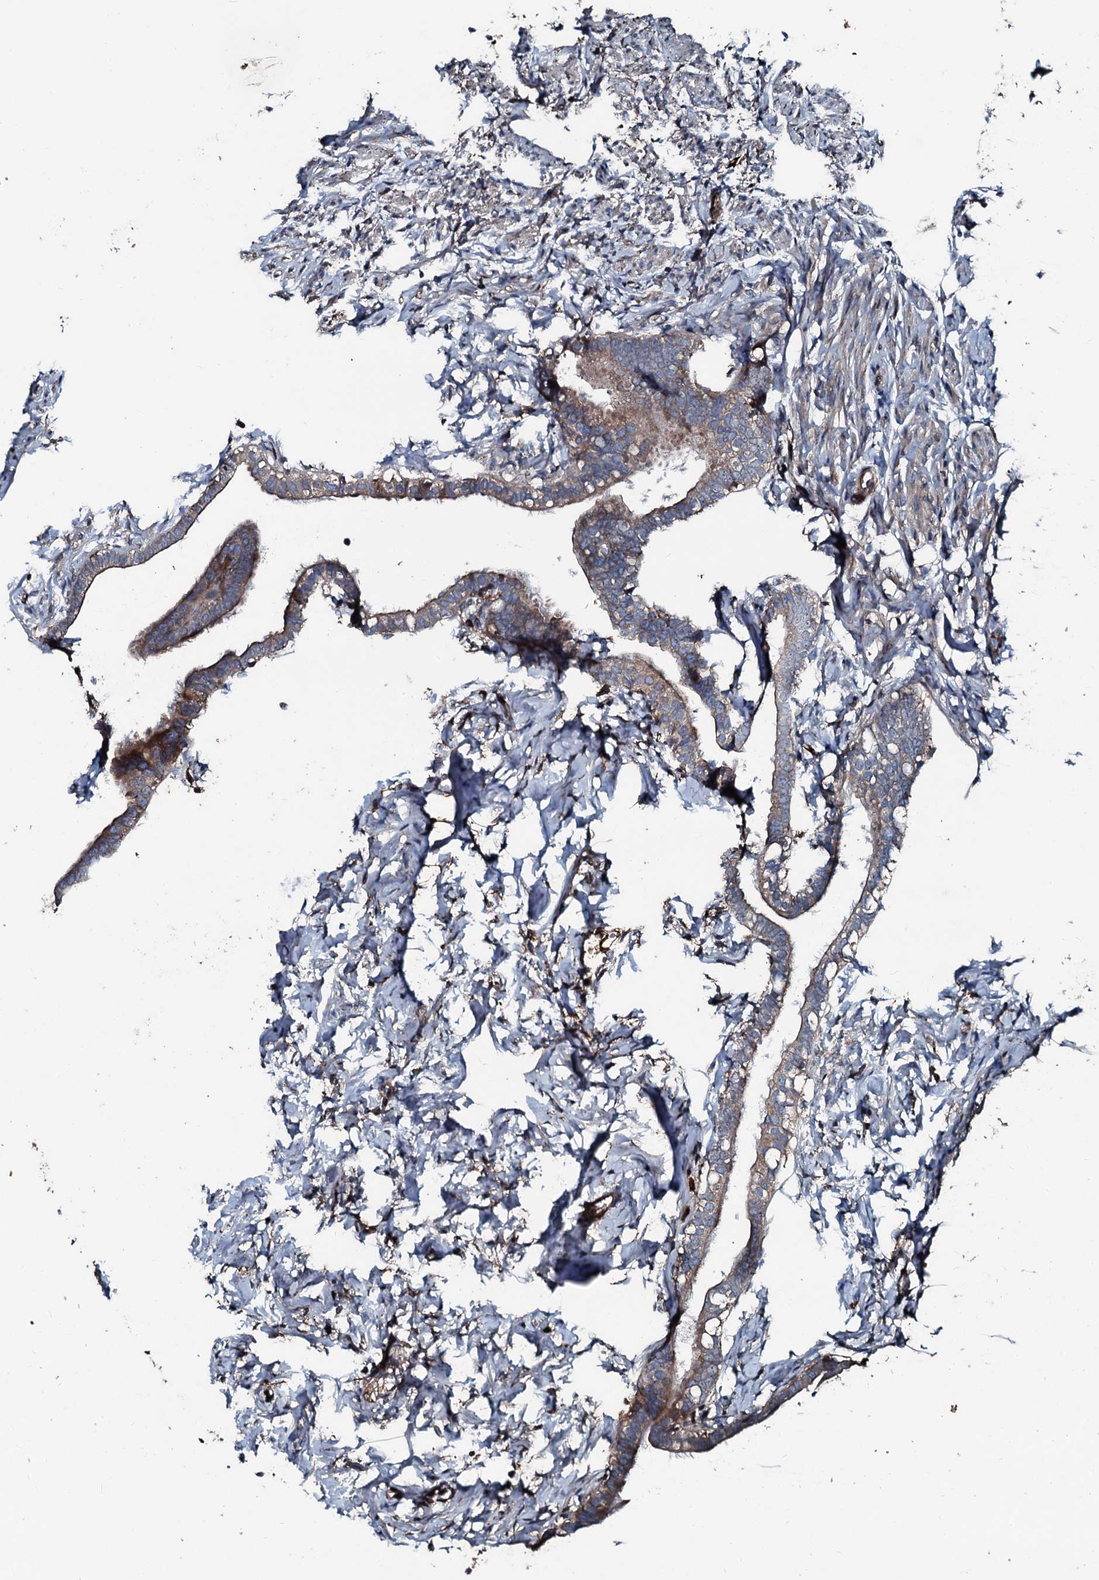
{"staining": {"intensity": "moderate", "quantity": ">75%", "location": "cytoplasmic/membranous"}, "tissue": "fallopian tube", "cell_type": "Glandular cells", "image_type": "normal", "snomed": [{"axis": "morphology", "description": "Normal tissue, NOS"}, {"axis": "topography", "description": "Fallopian tube"}], "caption": "A micrograph of human fallopian tube stained for a protein displays moderate cytoplasmic/membranous brown staining in glandular cells.", "gene": "AARS1", "patient": {"sex": "female", "age": 66}}